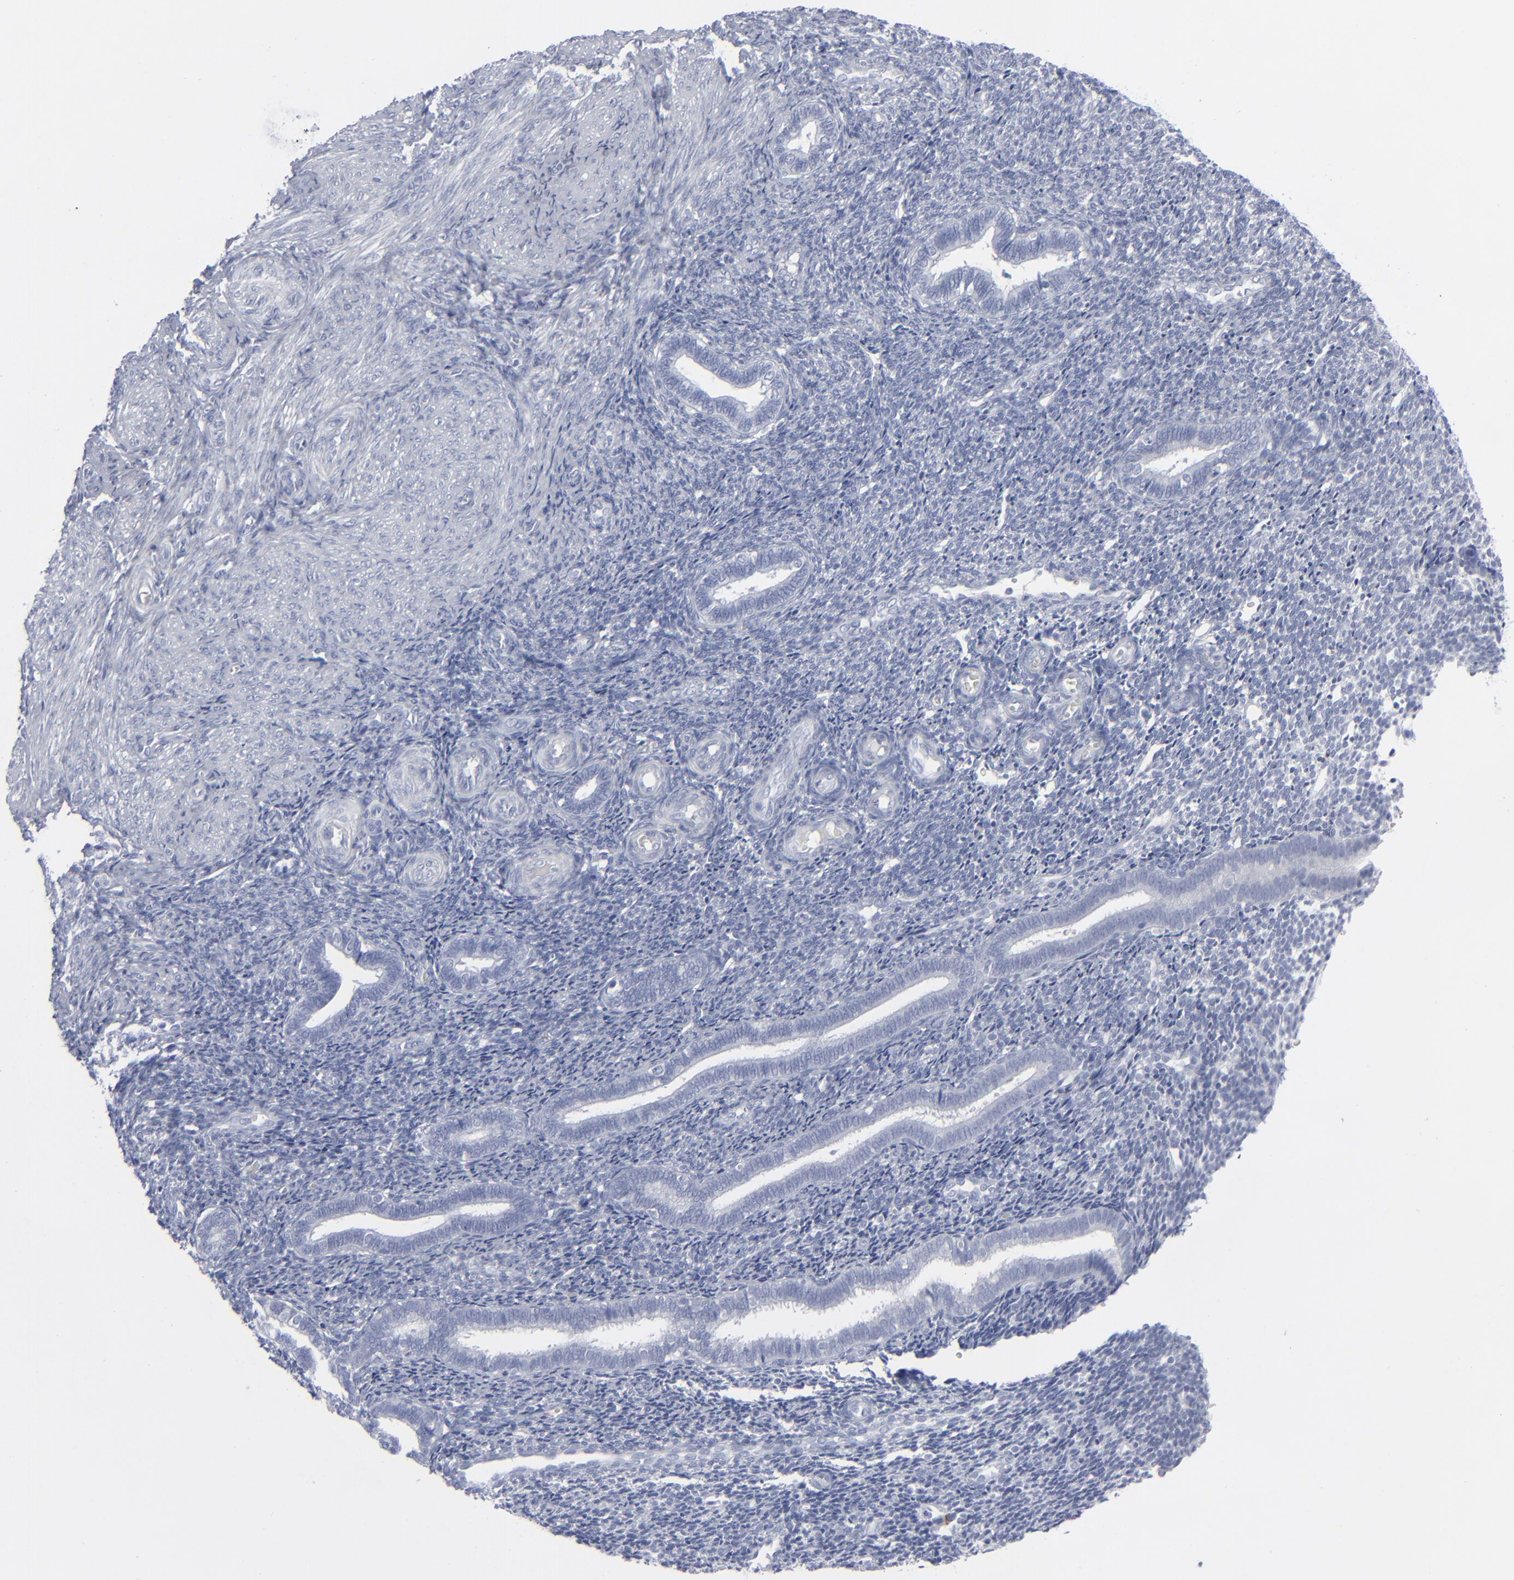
{"staining": {"intensity": "strong", "quantity": "<25%", "location": "cytoplasmic/membranous"}, "tissue": "endometrium", "cell_type": "Cells in endometrial stroma", "image_type": "normal", "snomed": [{"axis": "morphology", "description": "Normal tissue, NOS"}, {"axis": "topography", "description": "Endometrium"}], "caption": "This micrograph shows IHC staining of unremarkable endometrium, with medium strong cytoplasmic/membranous staining in approximately <25% of cells in endometrial stroma.", "gene": "MSLN", "patient": {"sex": "female", "age": 27}}